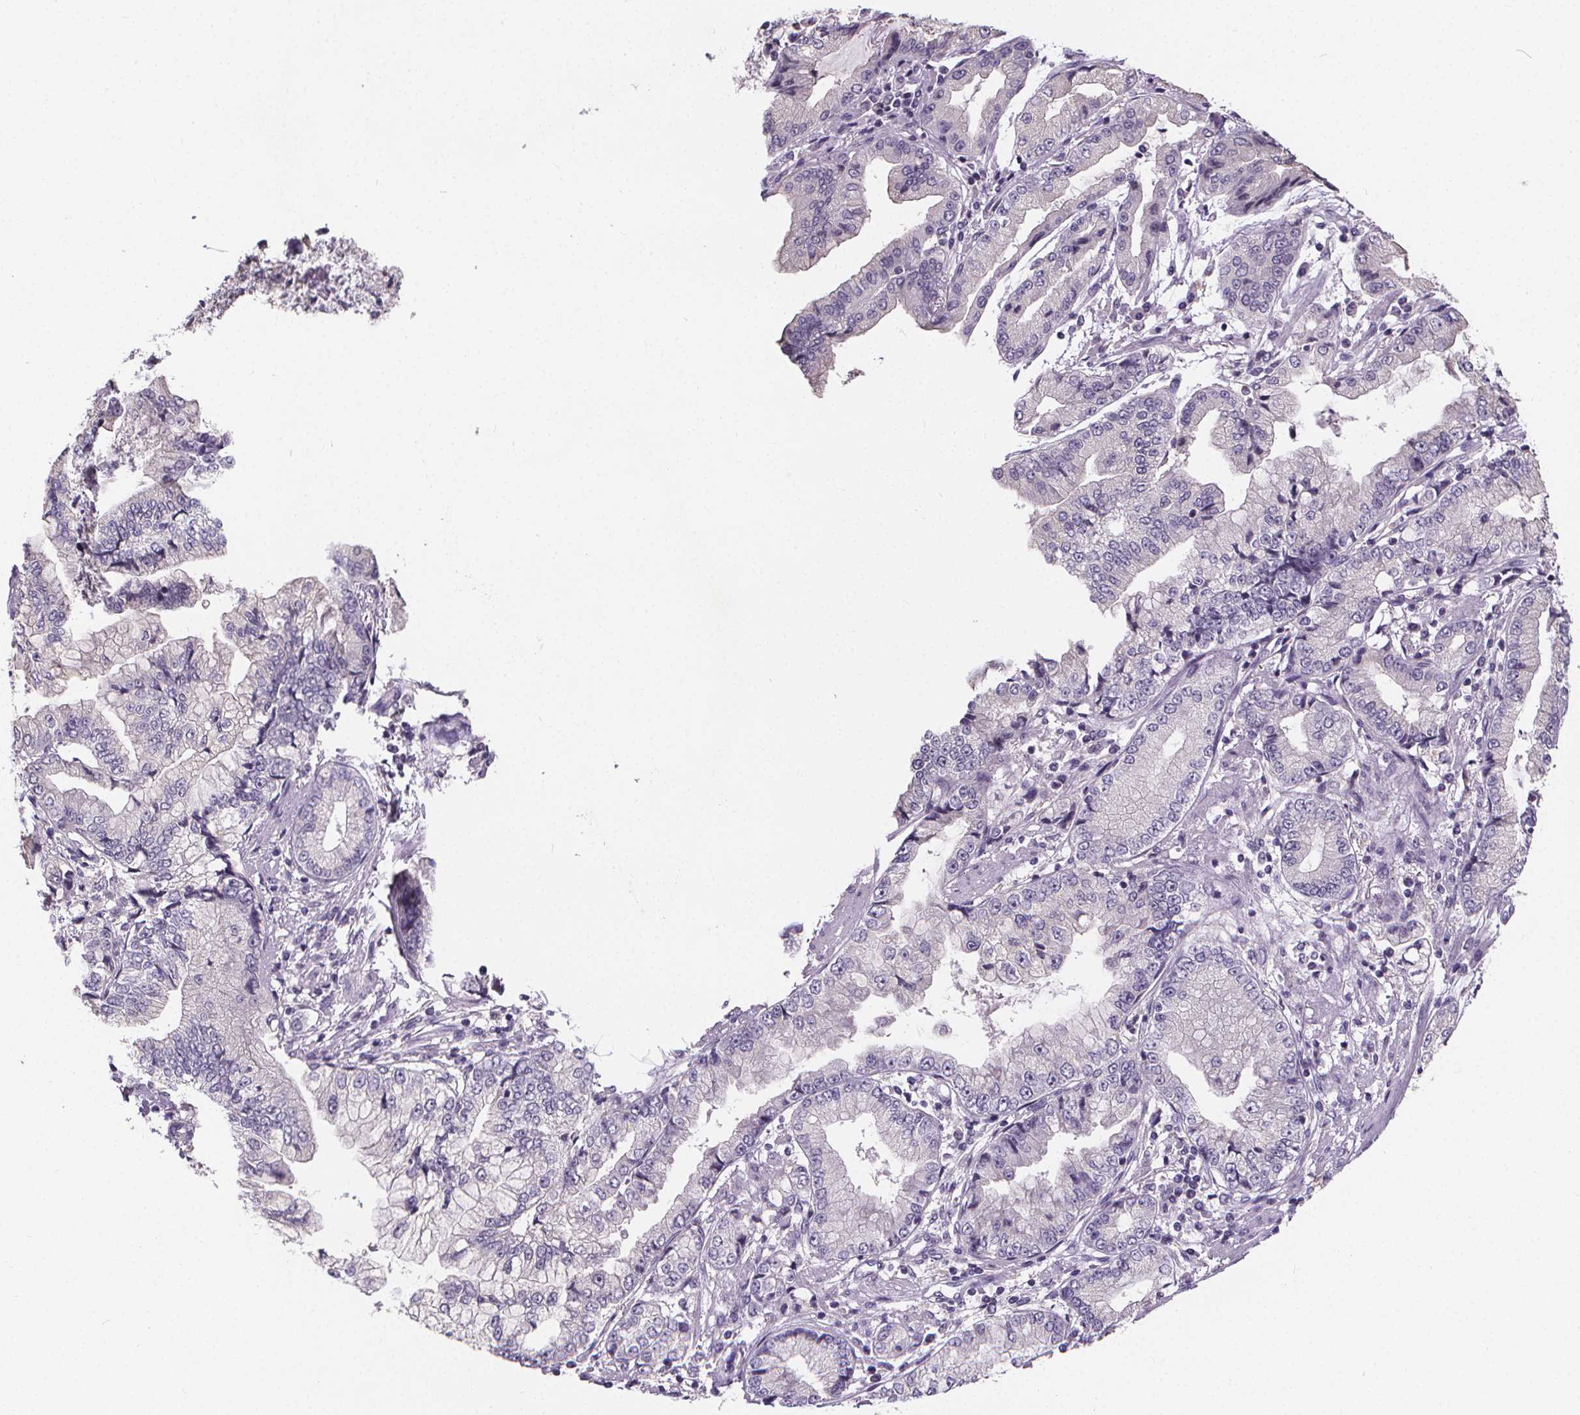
{"staining": {"intensity": "negative", "quantity": "none", "location": "none"}, "tissue": "stomach cancer", "cell_type": "Tumor cells", "image_type": "cancer", "snomed": [{"axis": "morphology", "description": "Adenocarcinoma, NOS"}, {"axis": "topography", "description": "Stomach, upper"}], "caption": "The immunohistochemistry (IHC) image has no significant staining in tumor cells of stomach cancer (adenocarcinoma) tissue.", "gene": "ATP6V1D", "patient": {"sex": "female", "age": 74}}